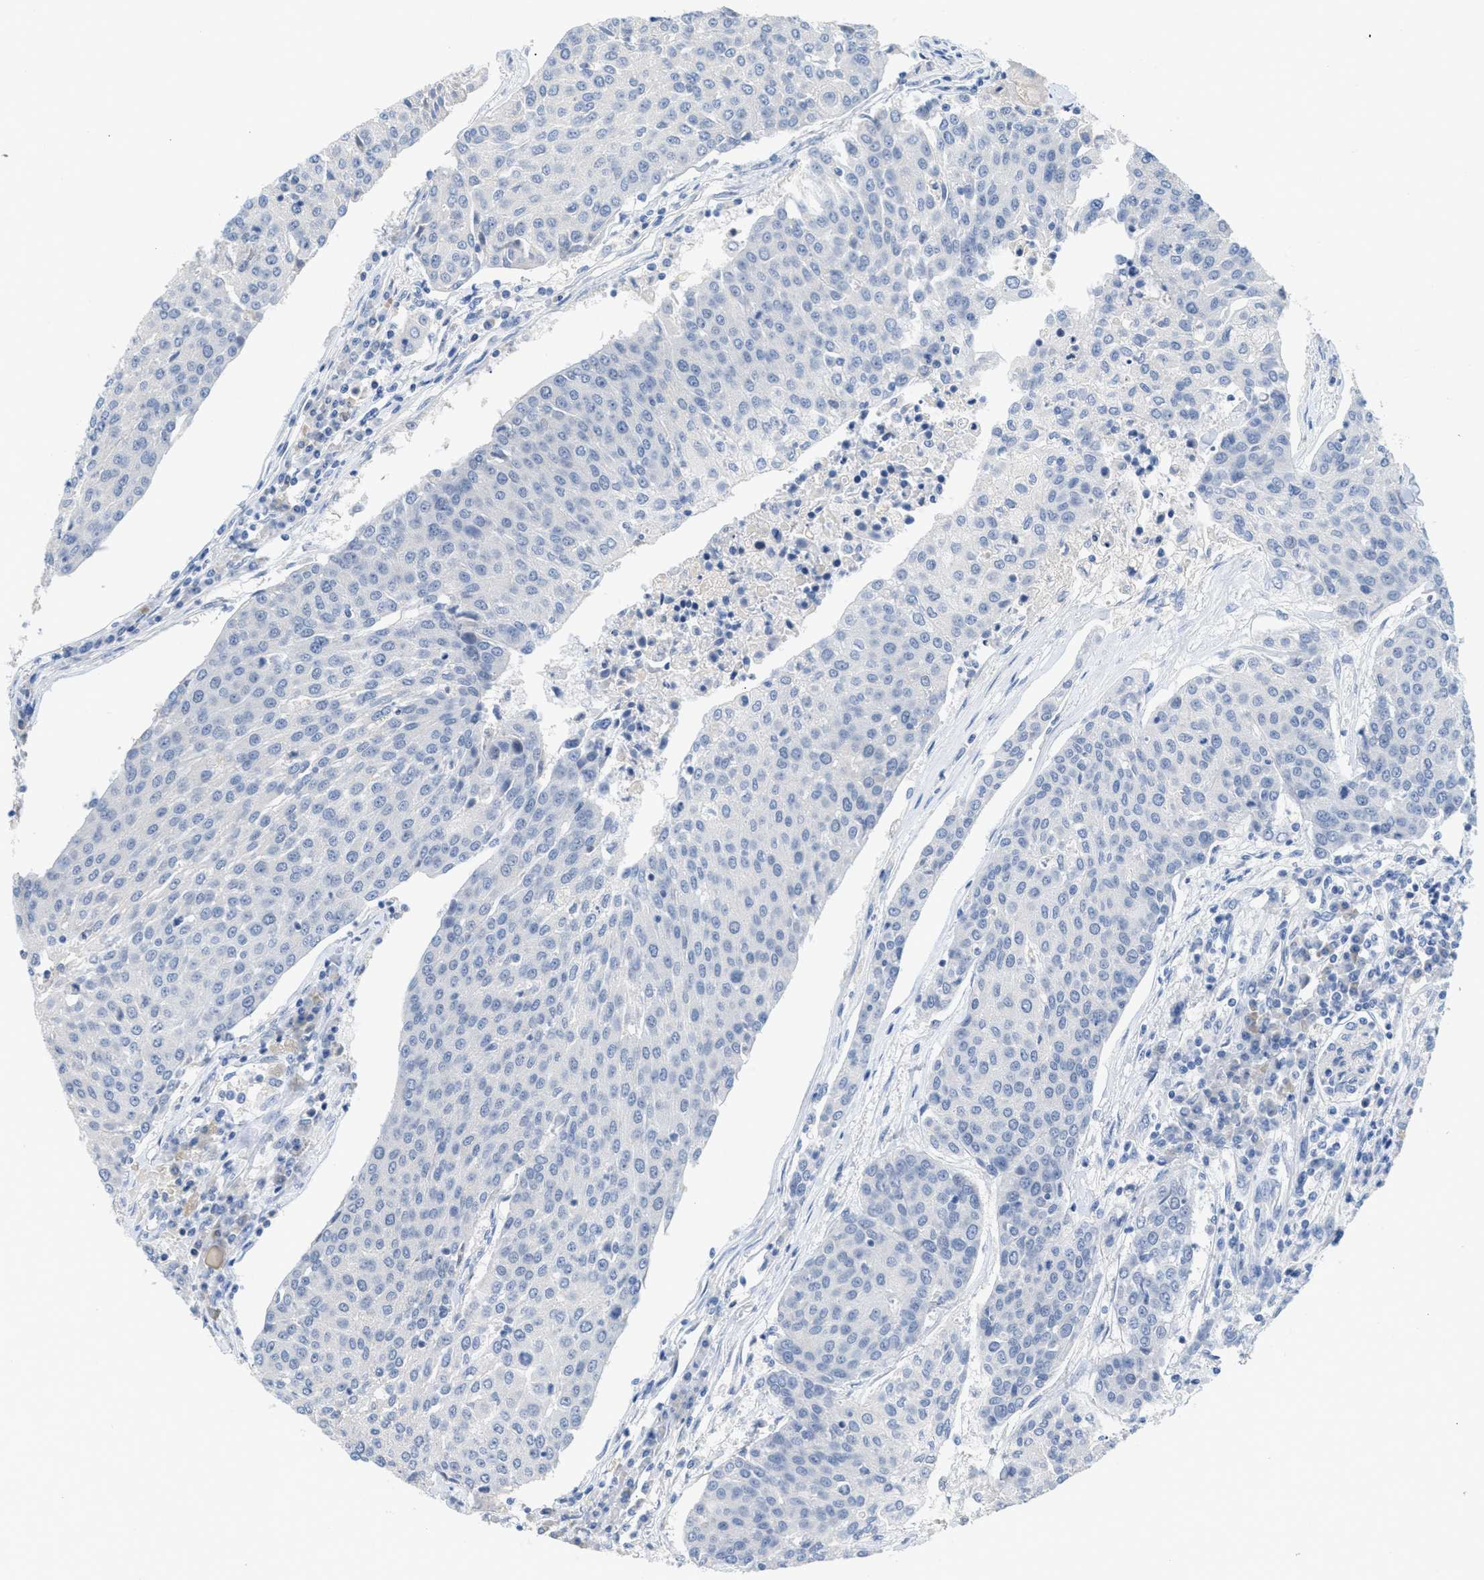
{"staining": {"intensity": "negative", "quantity": "none", "location": "none"}, "tissue": "urothelial cancer", "cell_type": "Tumor cells", "image_type": "cancer", "snomed": [{"axis": "morphology", "description": "Urothelial carcinoma, High grade"}, {"axis": "topography", "description": "Urinary bladder"}], "caption": "Urothelial cancer was stained to show a protein in brown. There is no significant staining in tumor cells.", "gene": "HSF2", "patient": {"sex": "female", "age": 85}}